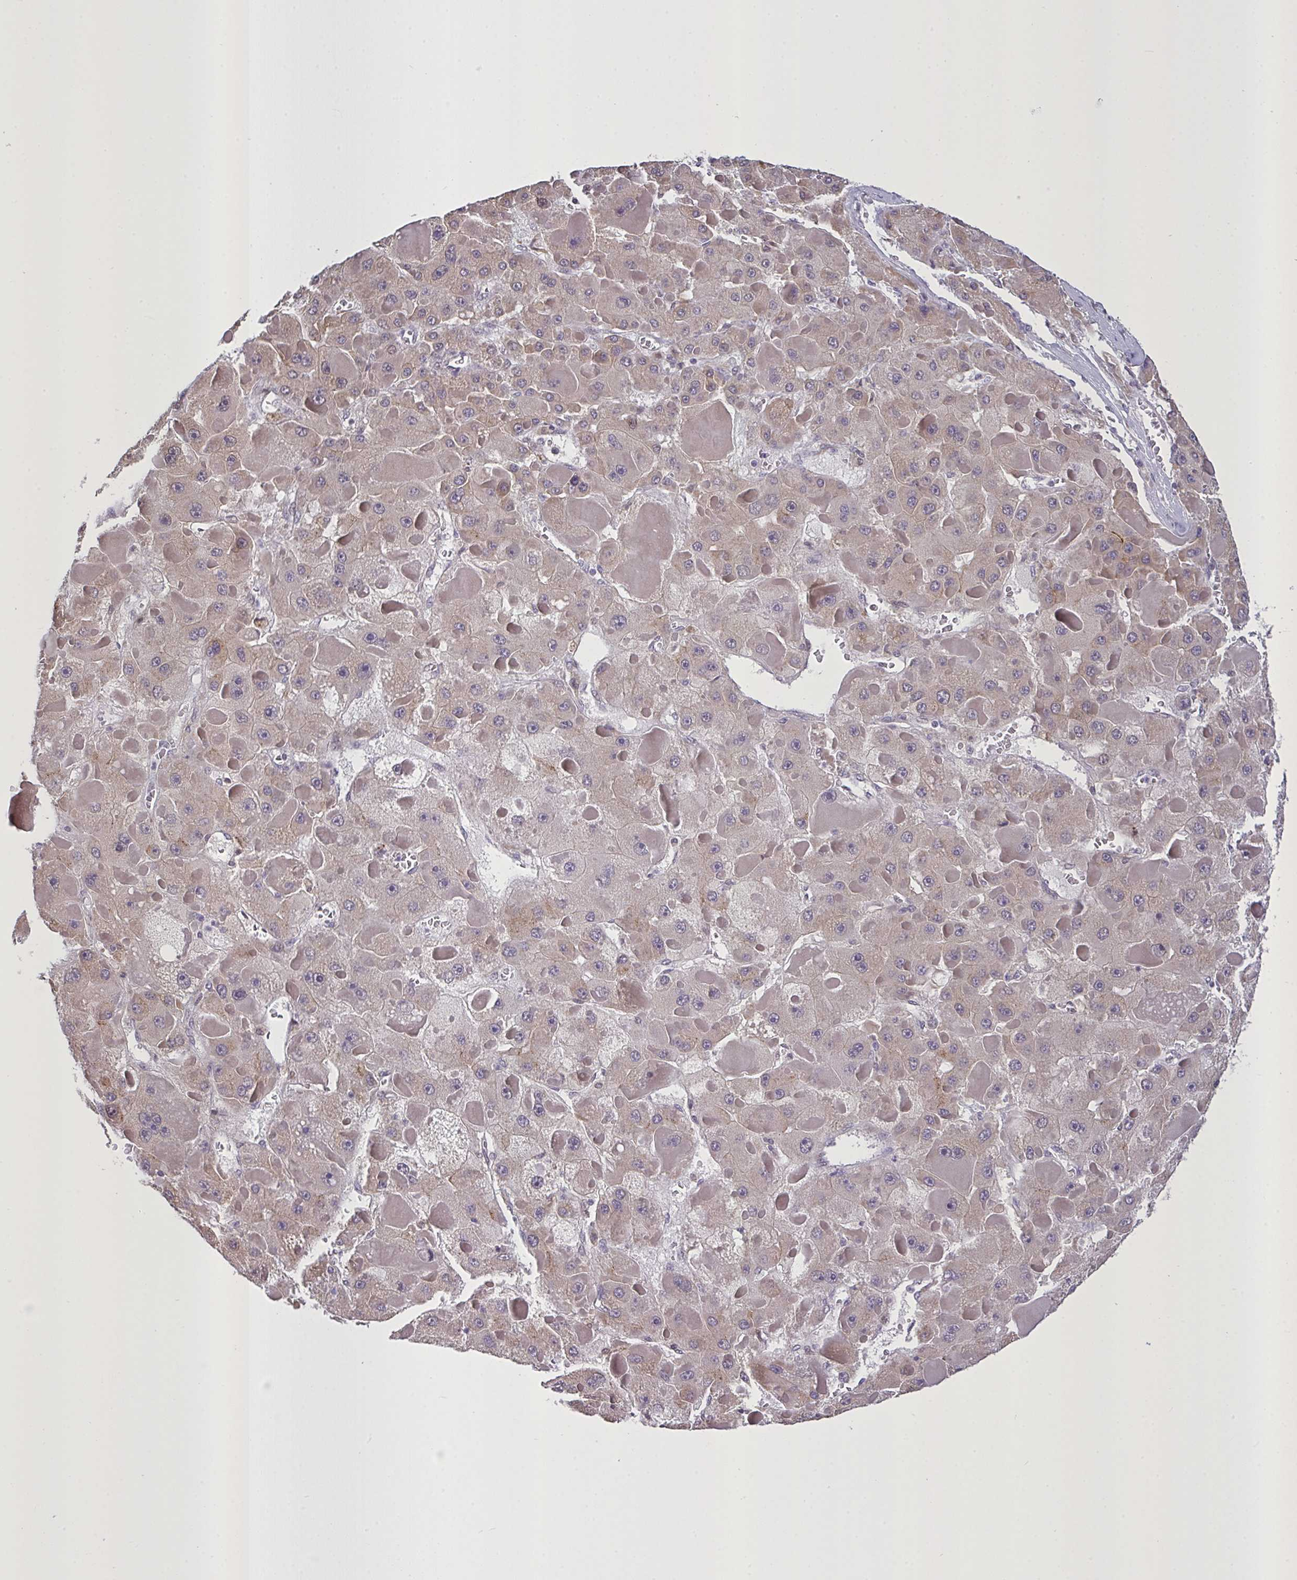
{"staining": {"intensity": "moderate", "quantity": "<25%", "location": "cytoplasmic/membranous"}, "tissue": "liver cancer", "cell_type": "Tumor cells", "image_type": "cancer", "snomed": [{"axis": "morphology", "description": "Carcinoma, Hepatocellular, NOS"}, {"axis": "topography", "description": "Liver"}], "caption": "This photomicrograph exhibits immunohistochemistry staining of human liver cancer (hepatocellular carcinoma), with low moderate cytoplasmic/membranous positivity in approximately <25% of tumor cells.", "gene": "MRGPRX2", "patient": {"sex": "female", "age": 73}}